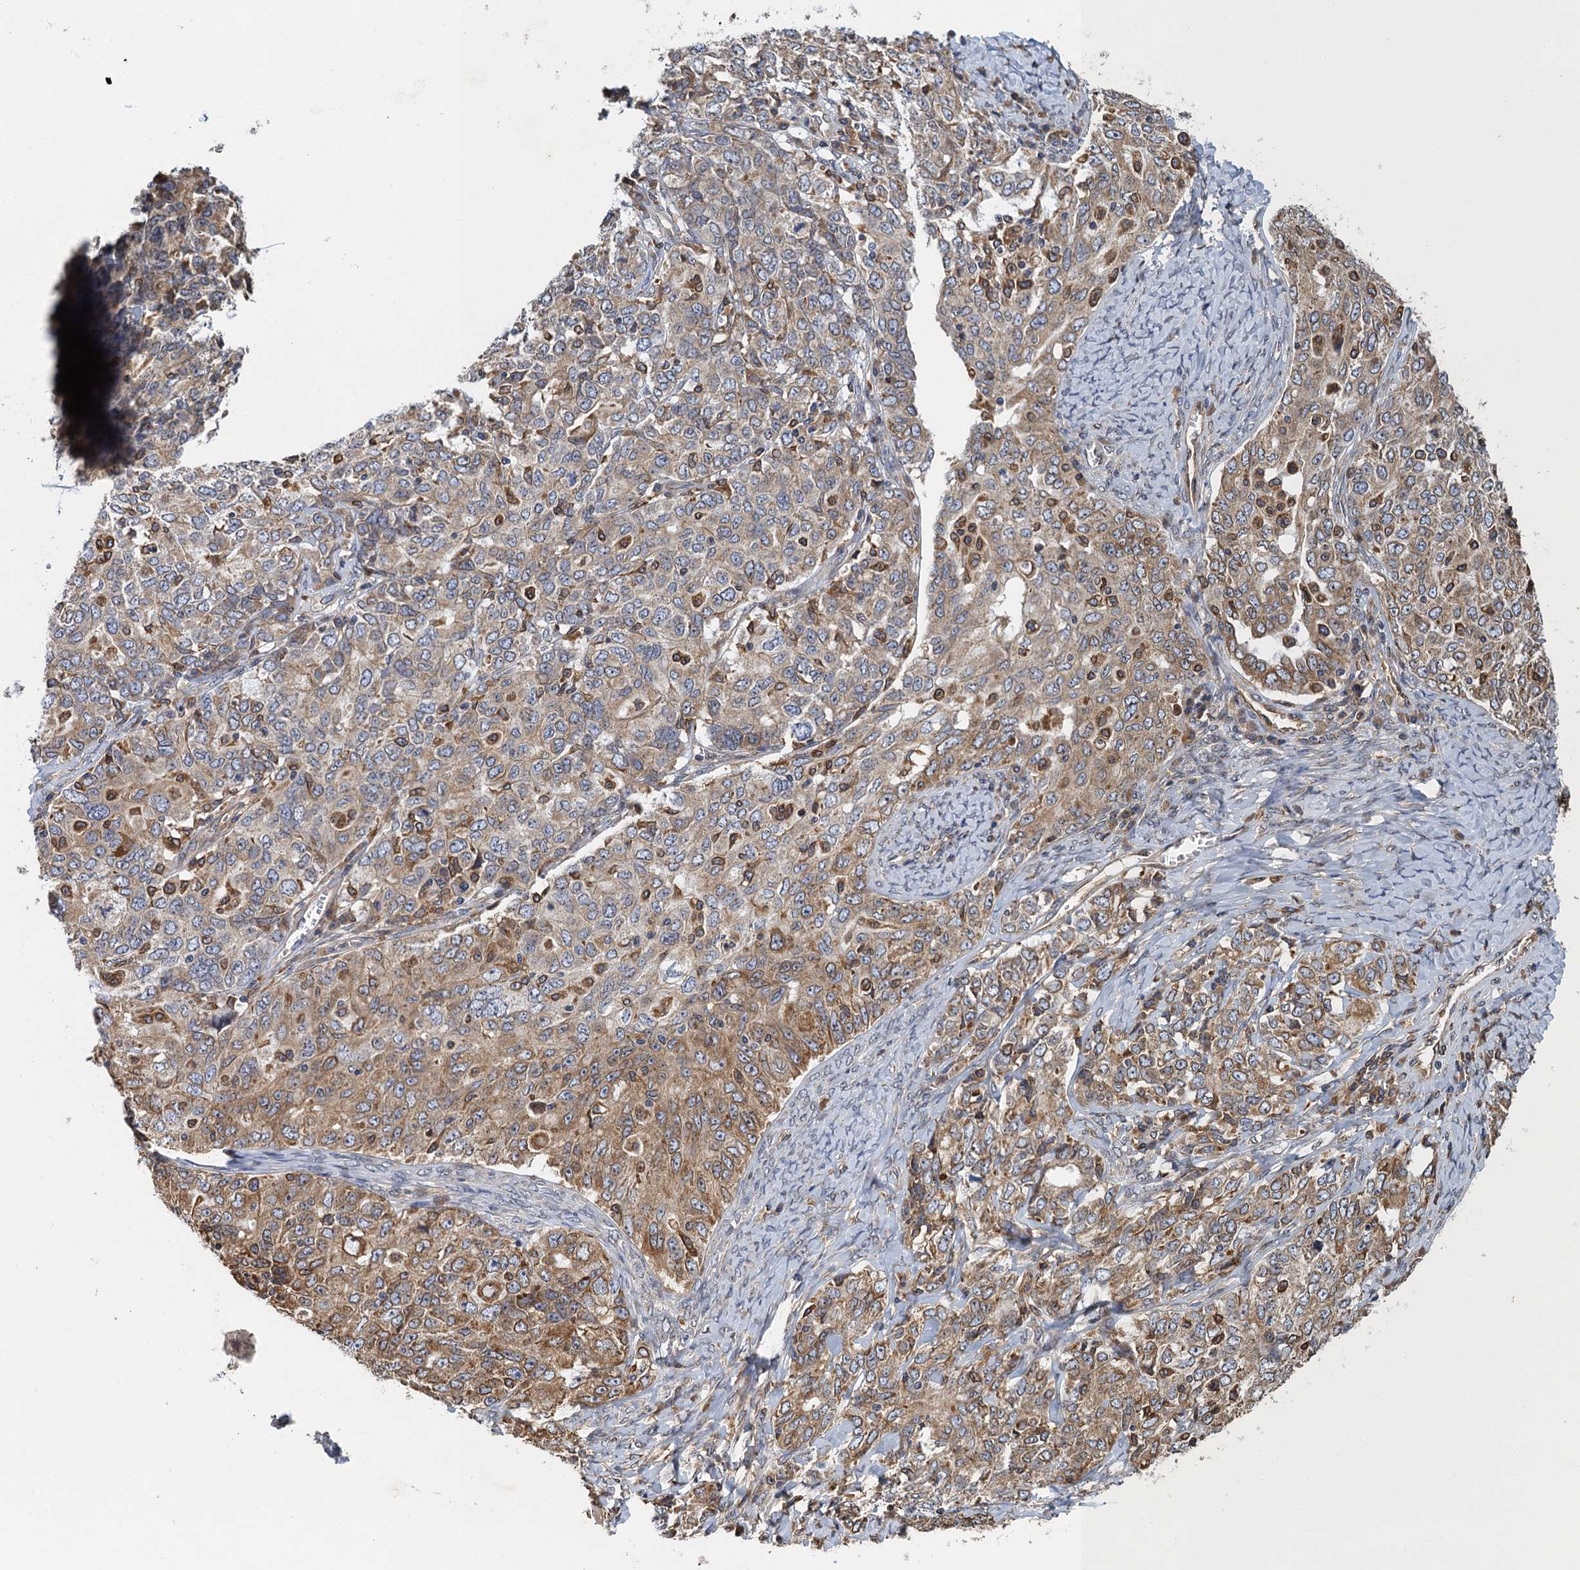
{"staining": {"intensity": "moderate", "quantity": ">75%", "location": "cytoplasmic/membranous"}, "tissue": "ovarian cancer", "cell_type": "Tumor cells", "image_type": "cancer", "snomed": [{"axis": "morphology", "description": "Carcinoma, endometroid"}, {"axis": "topography", "description": "Ovary"}], "caption": "High-magnification brightfield microscopy of ovarian cancer stained with DAB (3,3'-diaminobenzidine) (brown) and counterstained with hematoxylin (blue). tumor cells exhibit moderate cytoplasmic/membranous staining is seen in approximately>75% of cells. (DAB (3,3'-diaminobenzidine) IHC with brightfield microscopy, high magnification).", "gene": "ARMC5", "patient": {"sex": "female", "age": 62}}